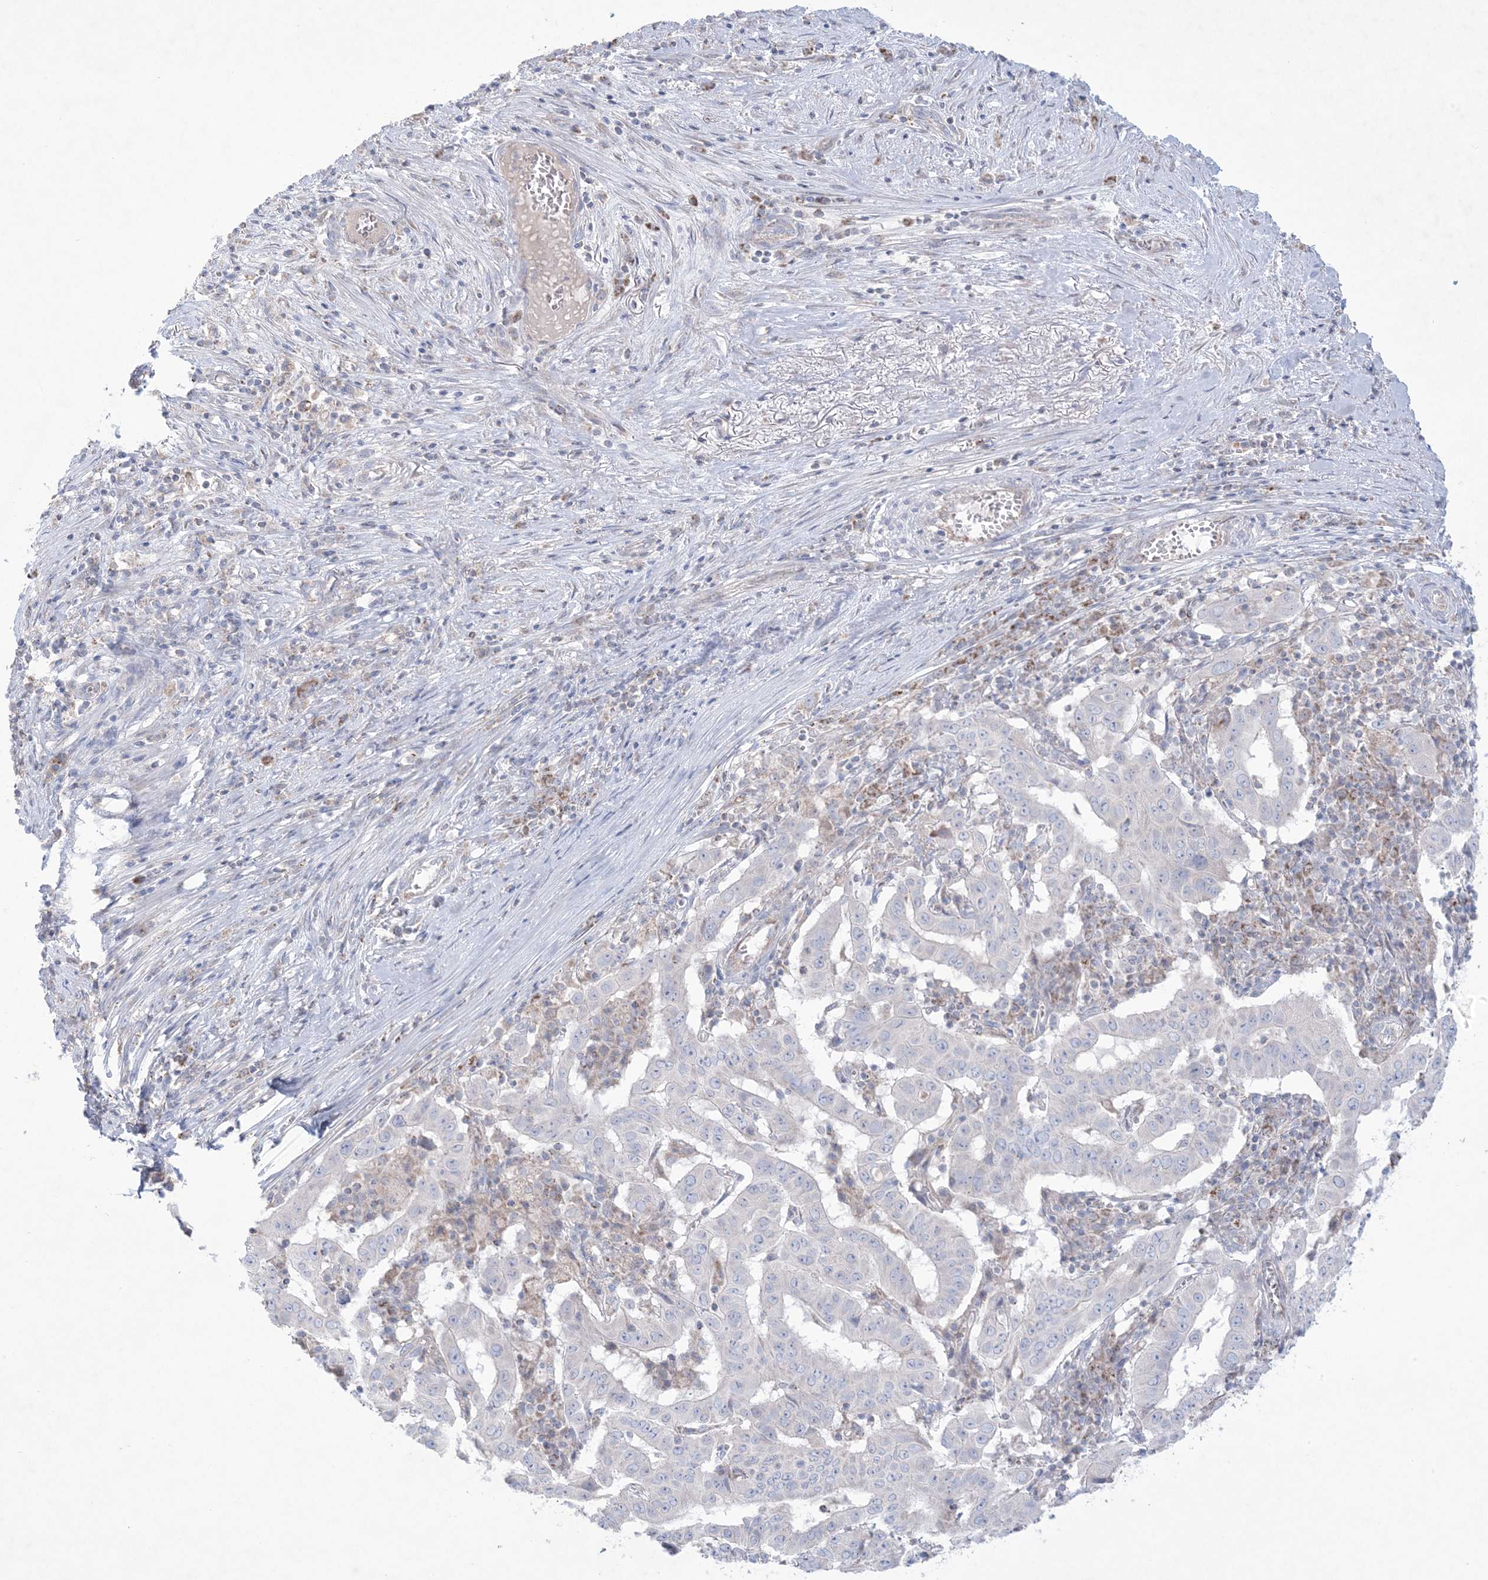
{"staining": {"intensity": "negative", "quantity": "none", "location": "none"}, "tissue": "pancreatic cancer", "cell_type": "Tumor cells", "image_type": "cancer", "snomed": [{"axis": "morphology", "description": "Adenocarcinoma, NOS"}, {"axis": "topography", "description": "Pancreas"}], "caption": "Tumor cells show no significant expression in pancreatic cancer. (Brightfield microscopy of DAB (3,3'-diaminobenzidine) immunohistochemistry (IHC) at high magnification).", "gene": "KCTD6", "patient": {"sex": "male", "age": 63}}